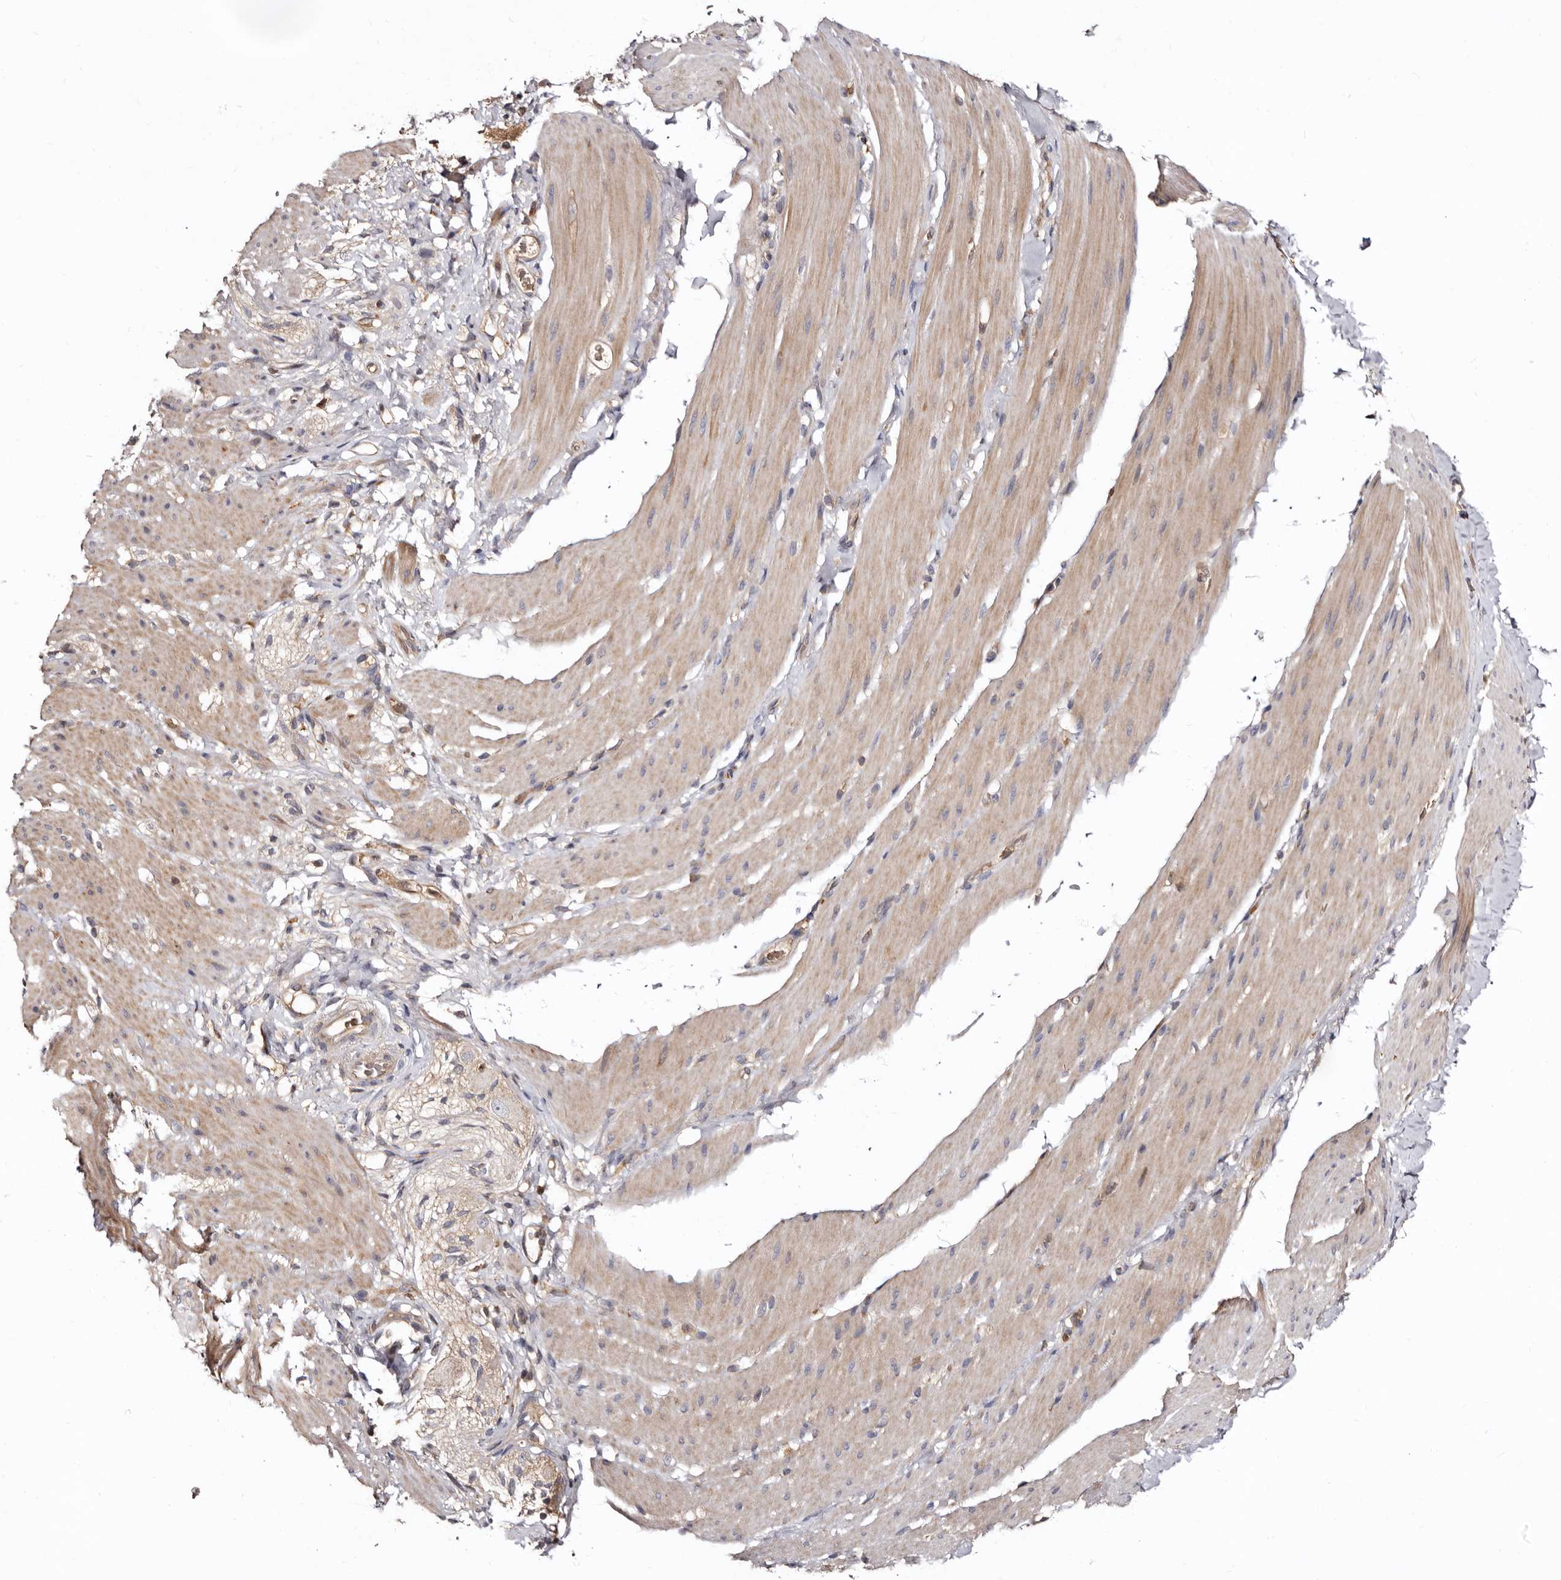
{"staining": {"intensity": "weak", "quantity": "25%-75%", "location": "cytoplasmic/membranous"}, "tissue": "smooth muscle", "cell_type": "Smooth muscle cells", "image_type": "normal", "snomed": [{"axis": "morphology", "description": "Normal tissue, NOS"}, {"axis": "topography", "description": "Smooth muscle"}, {"axis": "topography", "description": "Small intestine"}], "caption": "Approximately 25%-75% of smooth muscle cells in normal human smooth muscle exhibit weak cytoplasmic/membranous protein staining as visualized by brown immunohistochemical staining.", "gene": "BAX", "patient": {"sex": "female", "age": 84}}